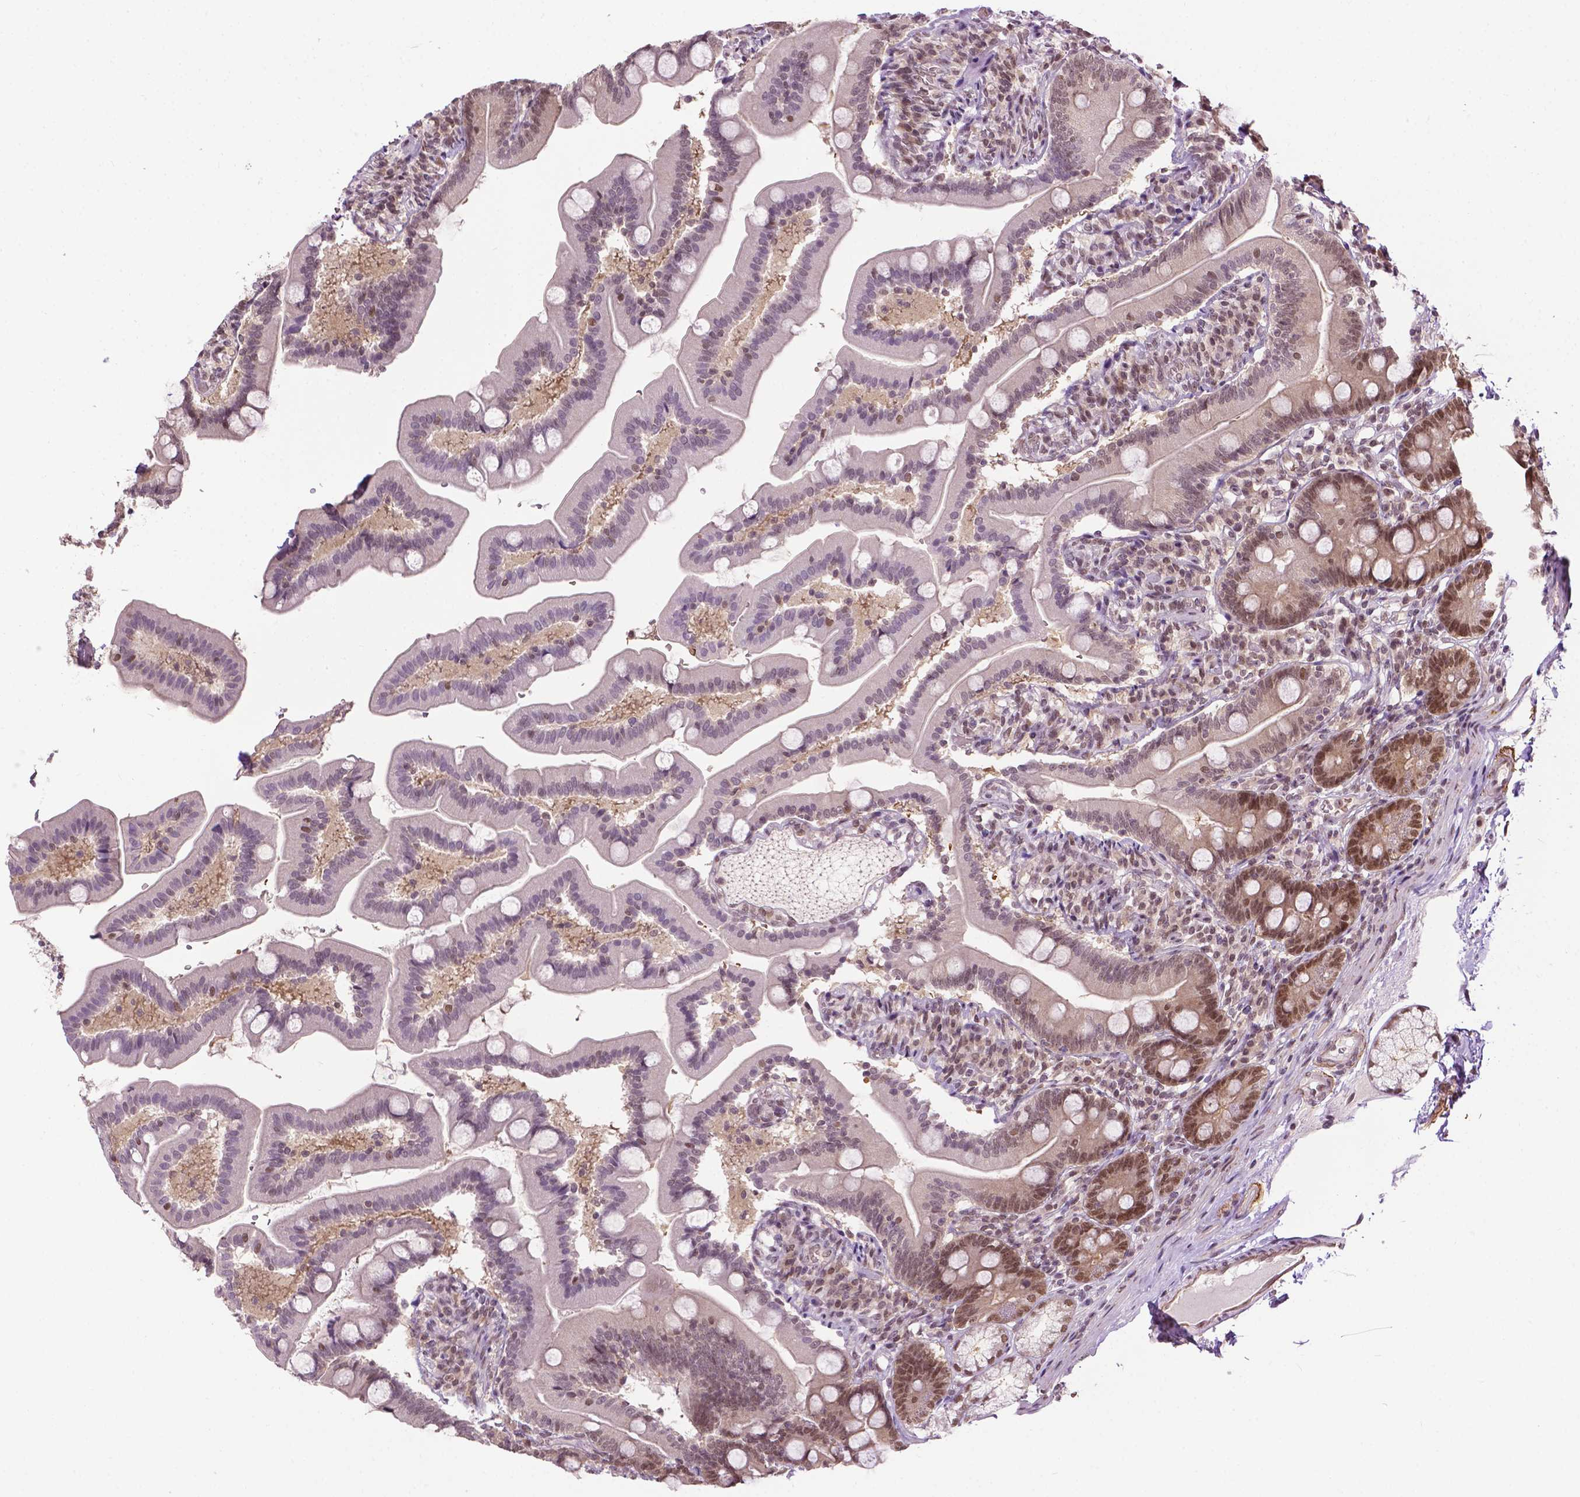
{"staining": {"intensity": "moderate", "quantity": "25%-75%", "location": "nuclear"}, "tissue": "duodenum", "cell_type": "Glandular cells", "image_type": "normal", "snomed": [{"axis": "morphology", "description": "Normal tissue, NOS"}, {"axis": "topography", "description": "Duodenum"}], "caption": "Immunohistochemistry (IHC) staining of unremarkable duodenum, which exhibits medium levels of moderate nuclear expression in about 25%-75% of glandular cells indicating moderate nuclear protein expression. The staining was performed using DAB (brown) for protein detection and nuclei were counterstained in hematoxylin (blue).", "gene": "UBQLN4", "patient": {"sex": "female", "age": 67}}